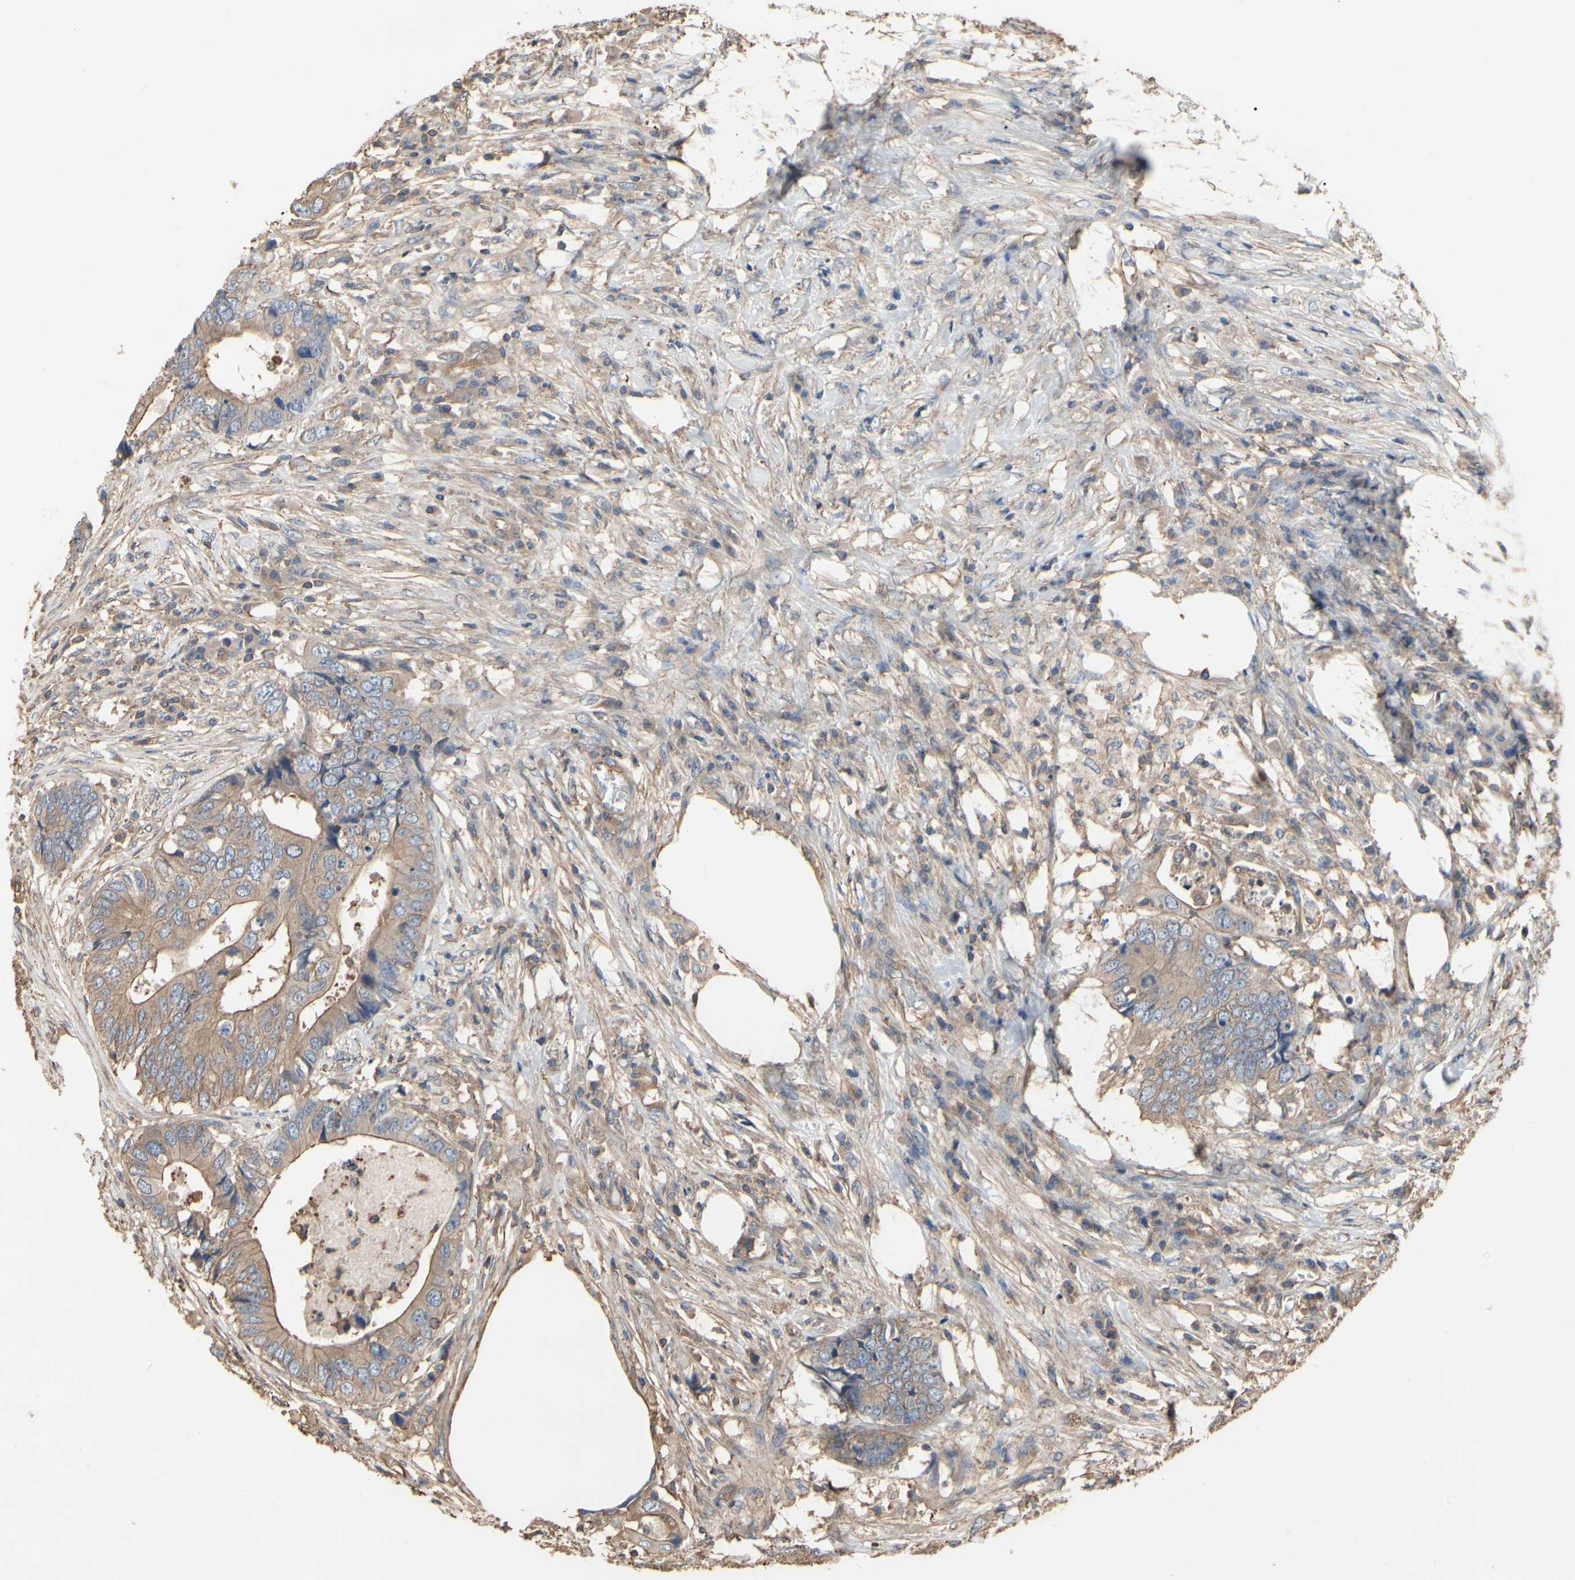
{"staining": {"intensity": "moderate", "quantity": ">75%", "location": "cytoplasmic/membranous"}, "tissue": "colorectal cancer", "cell_type": "Tumor cells", "image_type": "cancer", "snomed": [{"axis": "morphology", "description": "Adenocarcinoma, NOS"}, {"axis": "topography", "description": "Colon"}], "caption": "Colorectal adenocarcinoma stained with a brown dye shows moderate cytoplasmic/membranous positive positivity in about >75% of tumor cells.", "gene": "PDZK1", "patient": {"sex": "male", "age": 71}}